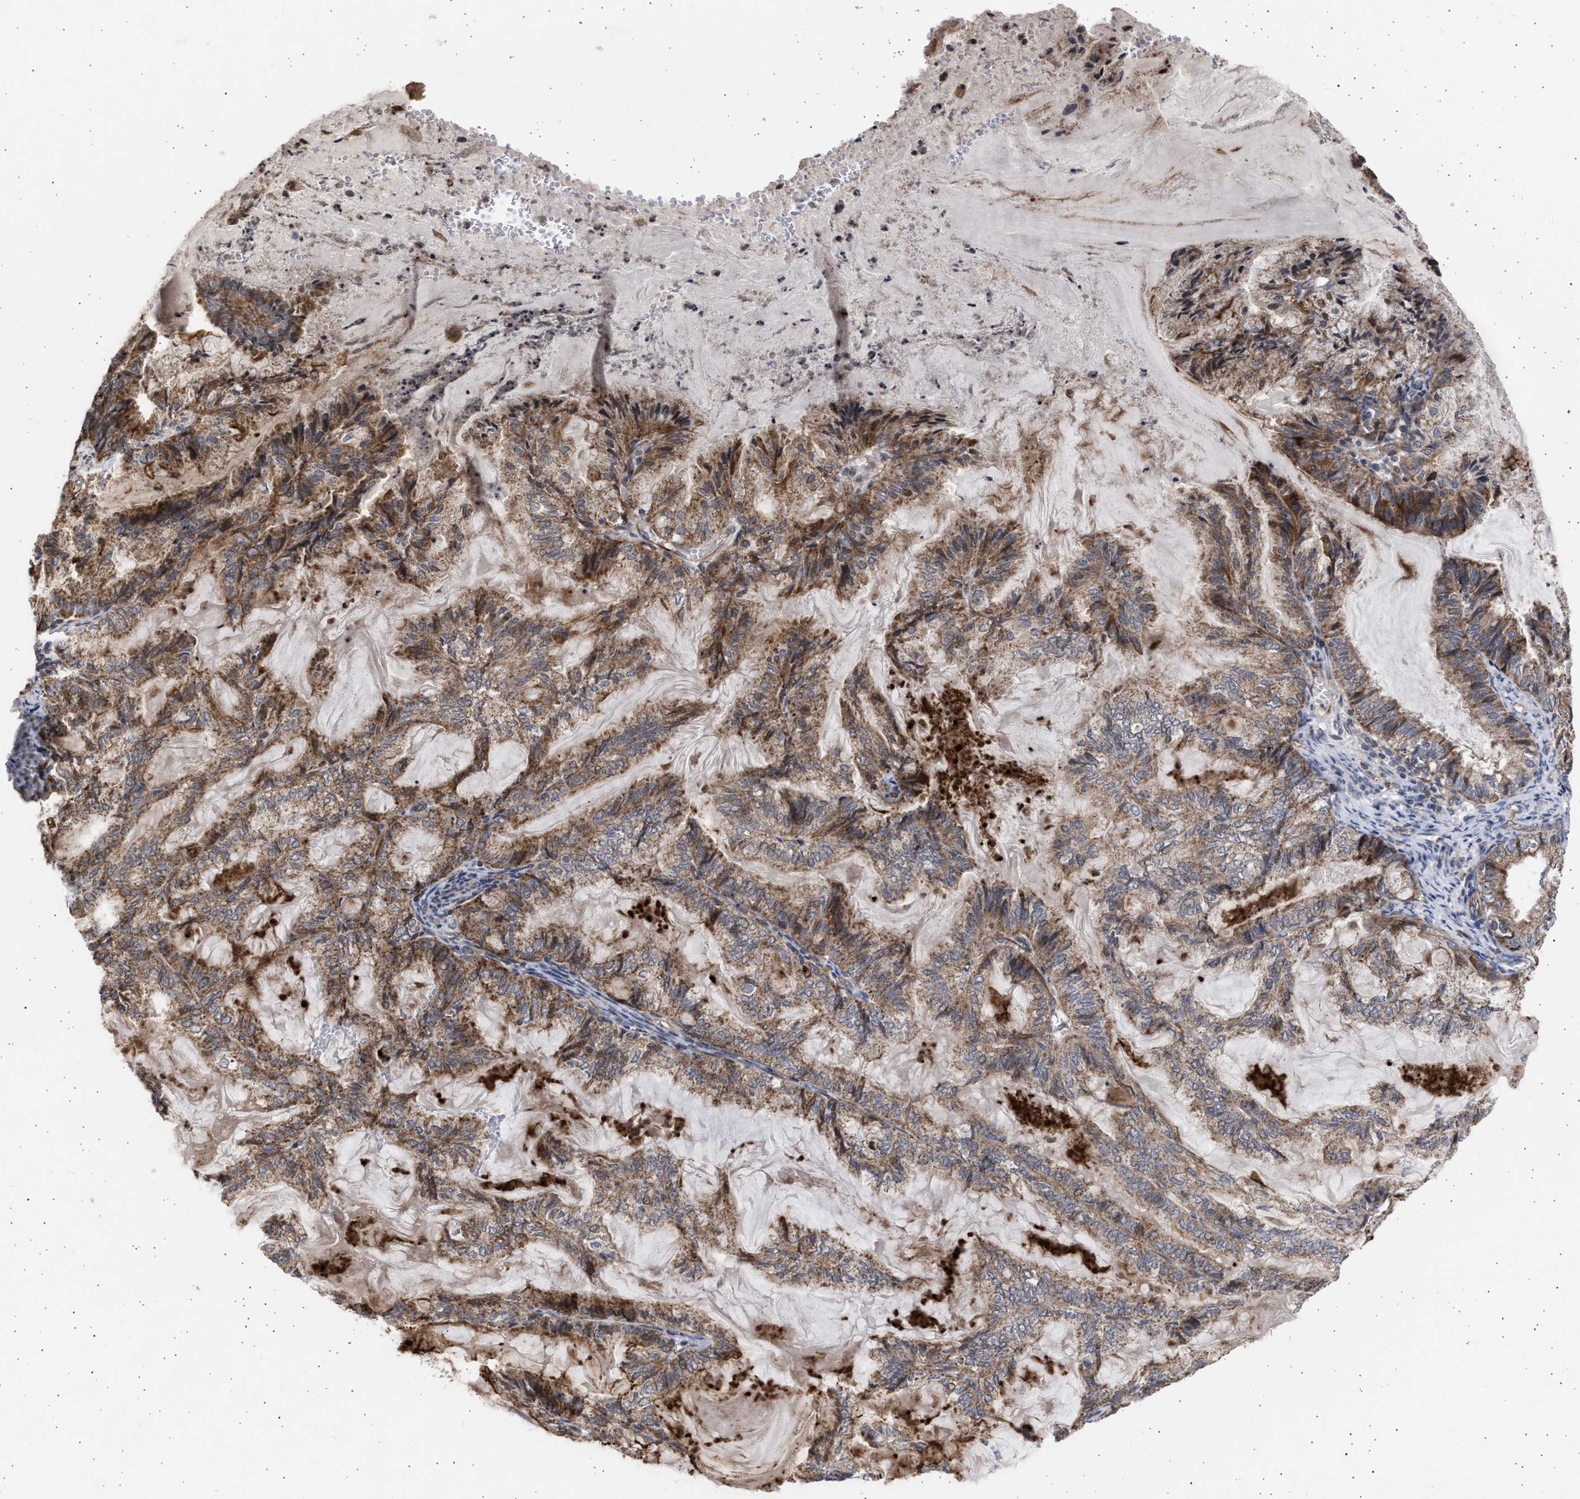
{"staining": {"intensity": "moderate", "quantity": ">75%", "location": "cytoplasmic/membranous"}, "tissue": "endometrial cancer", "cell_type": "Tumor cells", "image_type": "cancer", "snomed": [{"axis": "morphology", "description": "Adenocarcinoma, NOS"}, {"axis": "topography", "description": "Endometrium"}], "caption": "Endometrial cancer (adenocarcinoma) tissue reveals moderate cytoplasmic/membranous positivity in about >75% of tumor cells", "gene": "TTC19", "patient": {"sex": "female", "age": 86}}